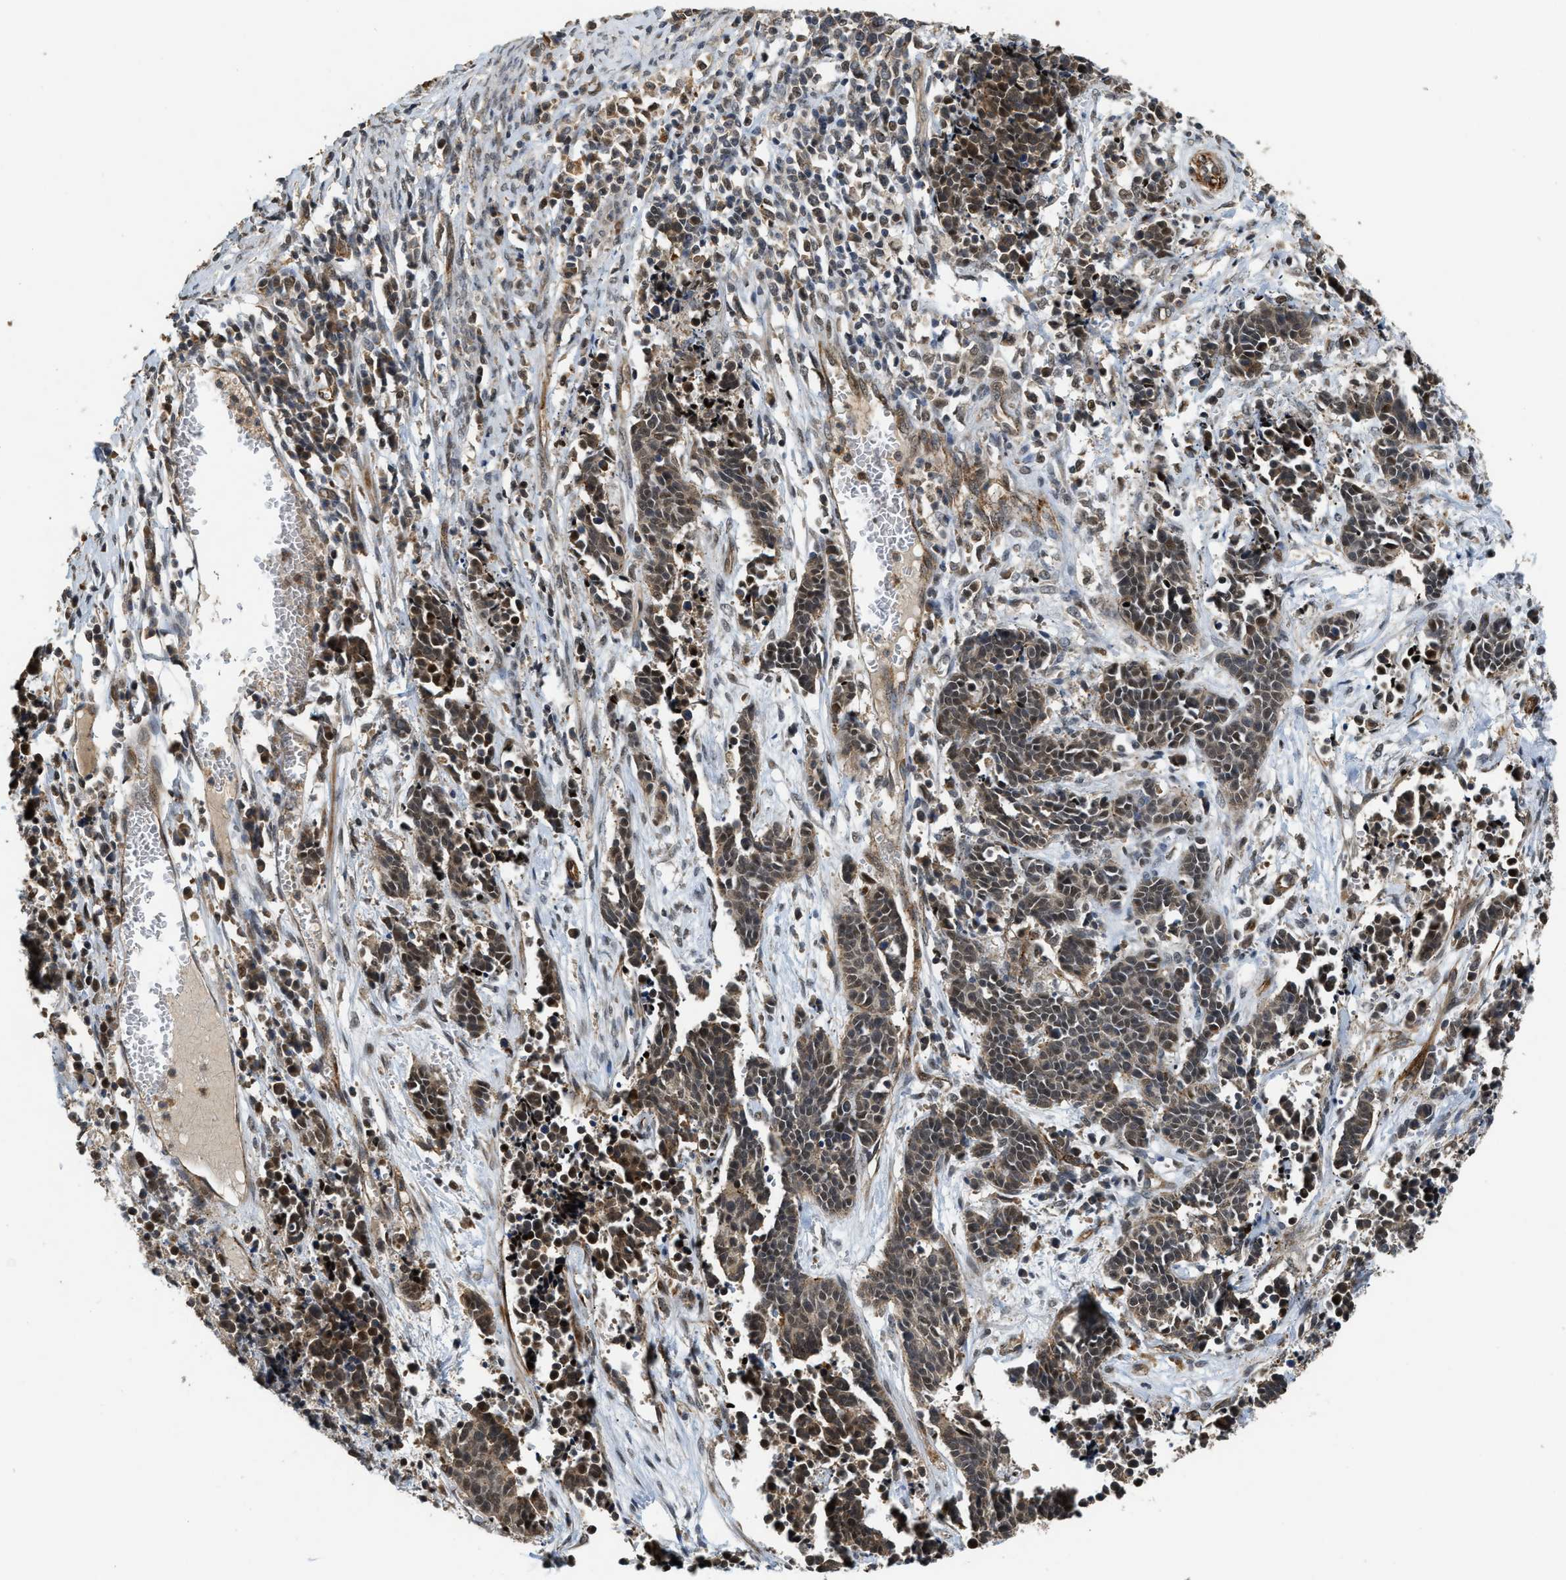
{"staining": {"intensity": "weak", "quantity": ">75%", "location": "cytoplasmic/membranous,nuclear"}, "tissue": "cervical cancer", "cell_type": "Tumor cells", "image_type": "cancer", "snomed": [{"axis": "morphology", "description": "Squamous cell carcinoma, NOS"}, {"axis": "topography", "description": "Cervix"}], "caption": "Immunohistochemical staining of human cervical cancer (squamous cell carcinoma) demonstrates low levels of weak cytoplasmic/membranous and nuclear staining in approximately >75% of tumor cells.", "gene": "DPF2", "patient": {"sex": "female", "age": 35}}